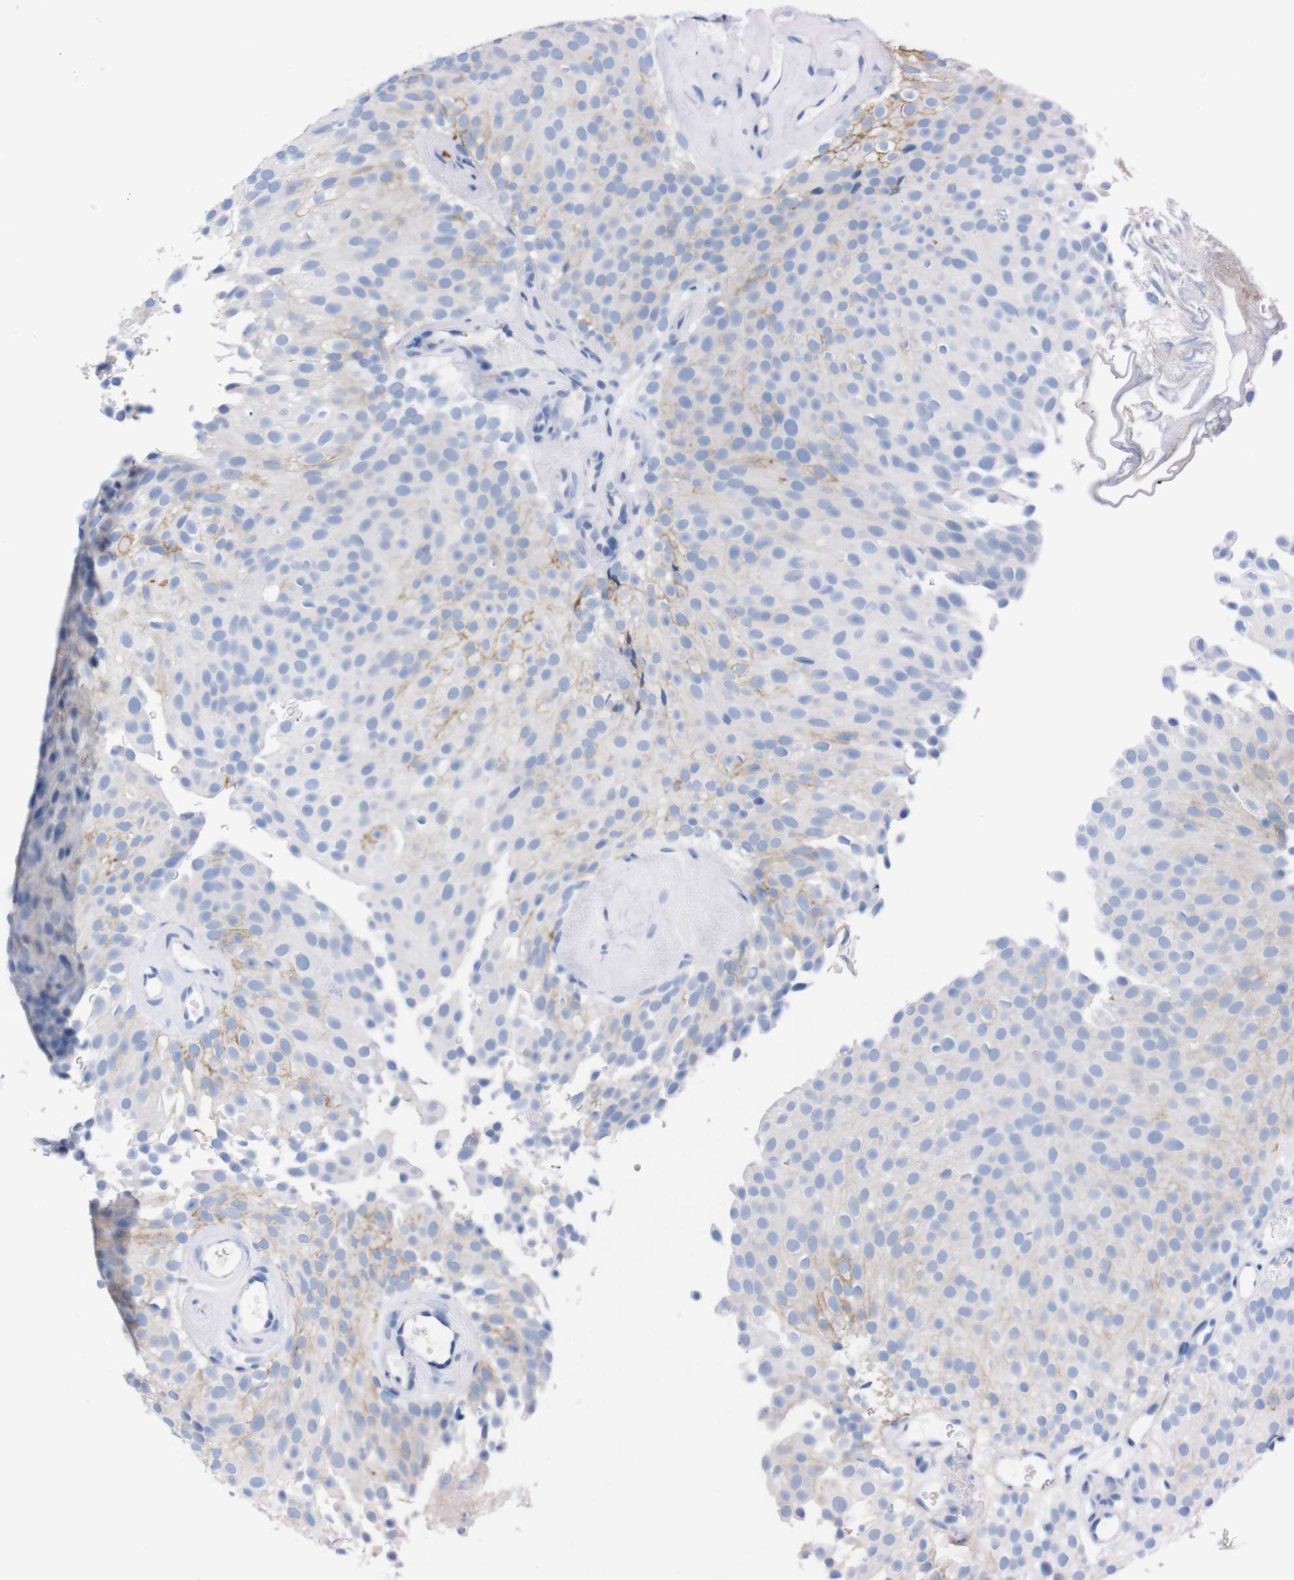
{"staining": {"intensity": "weak", "quantity": "<25%", "location": "cytoplasmic/membranous"}, "tissue": "urothelial cancer", "cell_type": "Tumor cells", "image_type": "cancer", "snomed": [{"axis": "morphology", "description": "Urothelial carcinoma, Low grade"}, {"axis": "topography", "description": "Urinary bladder"}], "caption": "A high-resolution photomicrograph shows immunohistochemistry (IHC) staining of urothelial cancer, which demonstrates no significant positivity in tumor cells.", "gene": "TMEM243", "patient": {"sex": "male", "age": 78}}